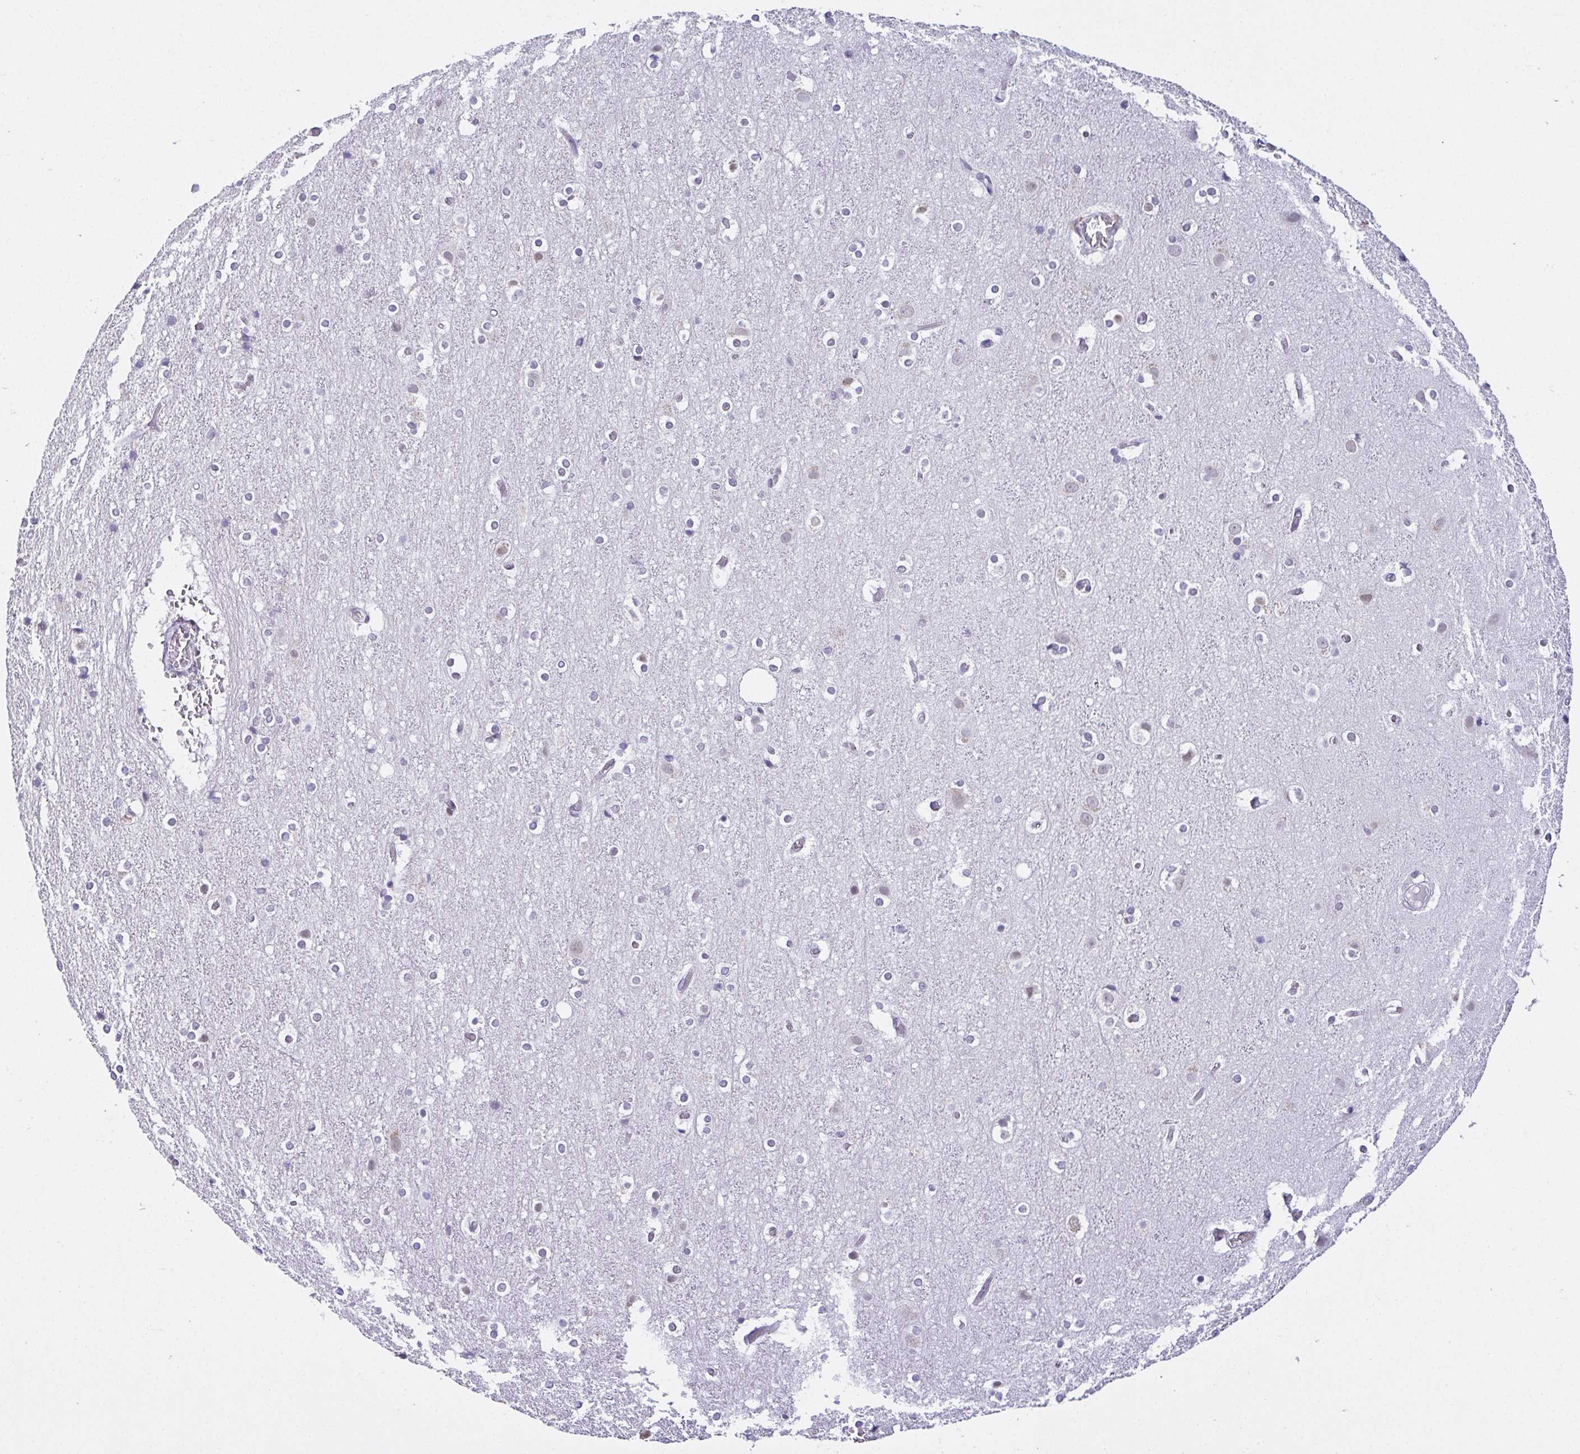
{"staining": {"intensity": "negative", "quantity": "none", "location": "none"}, "tissue": "cerebral cortex", "cell_type": "Endothelial cells", "image_type": "normal", "snomed": [{"axis": "morphology", "description": "Normal tissue, NOS"}, {"axis": "topography", "description": "Cerebral cortex"}], "caption": "Immunohistochemistry (IHC) image of unremarkable cerebral cortex: human cerebral cortex stained with DAB (3,3'-diaminobenzidine) shows no significant protein expression in endothelial cells.", "gene": "RBM3", "patient": {"sex": "female", "age": 52}}